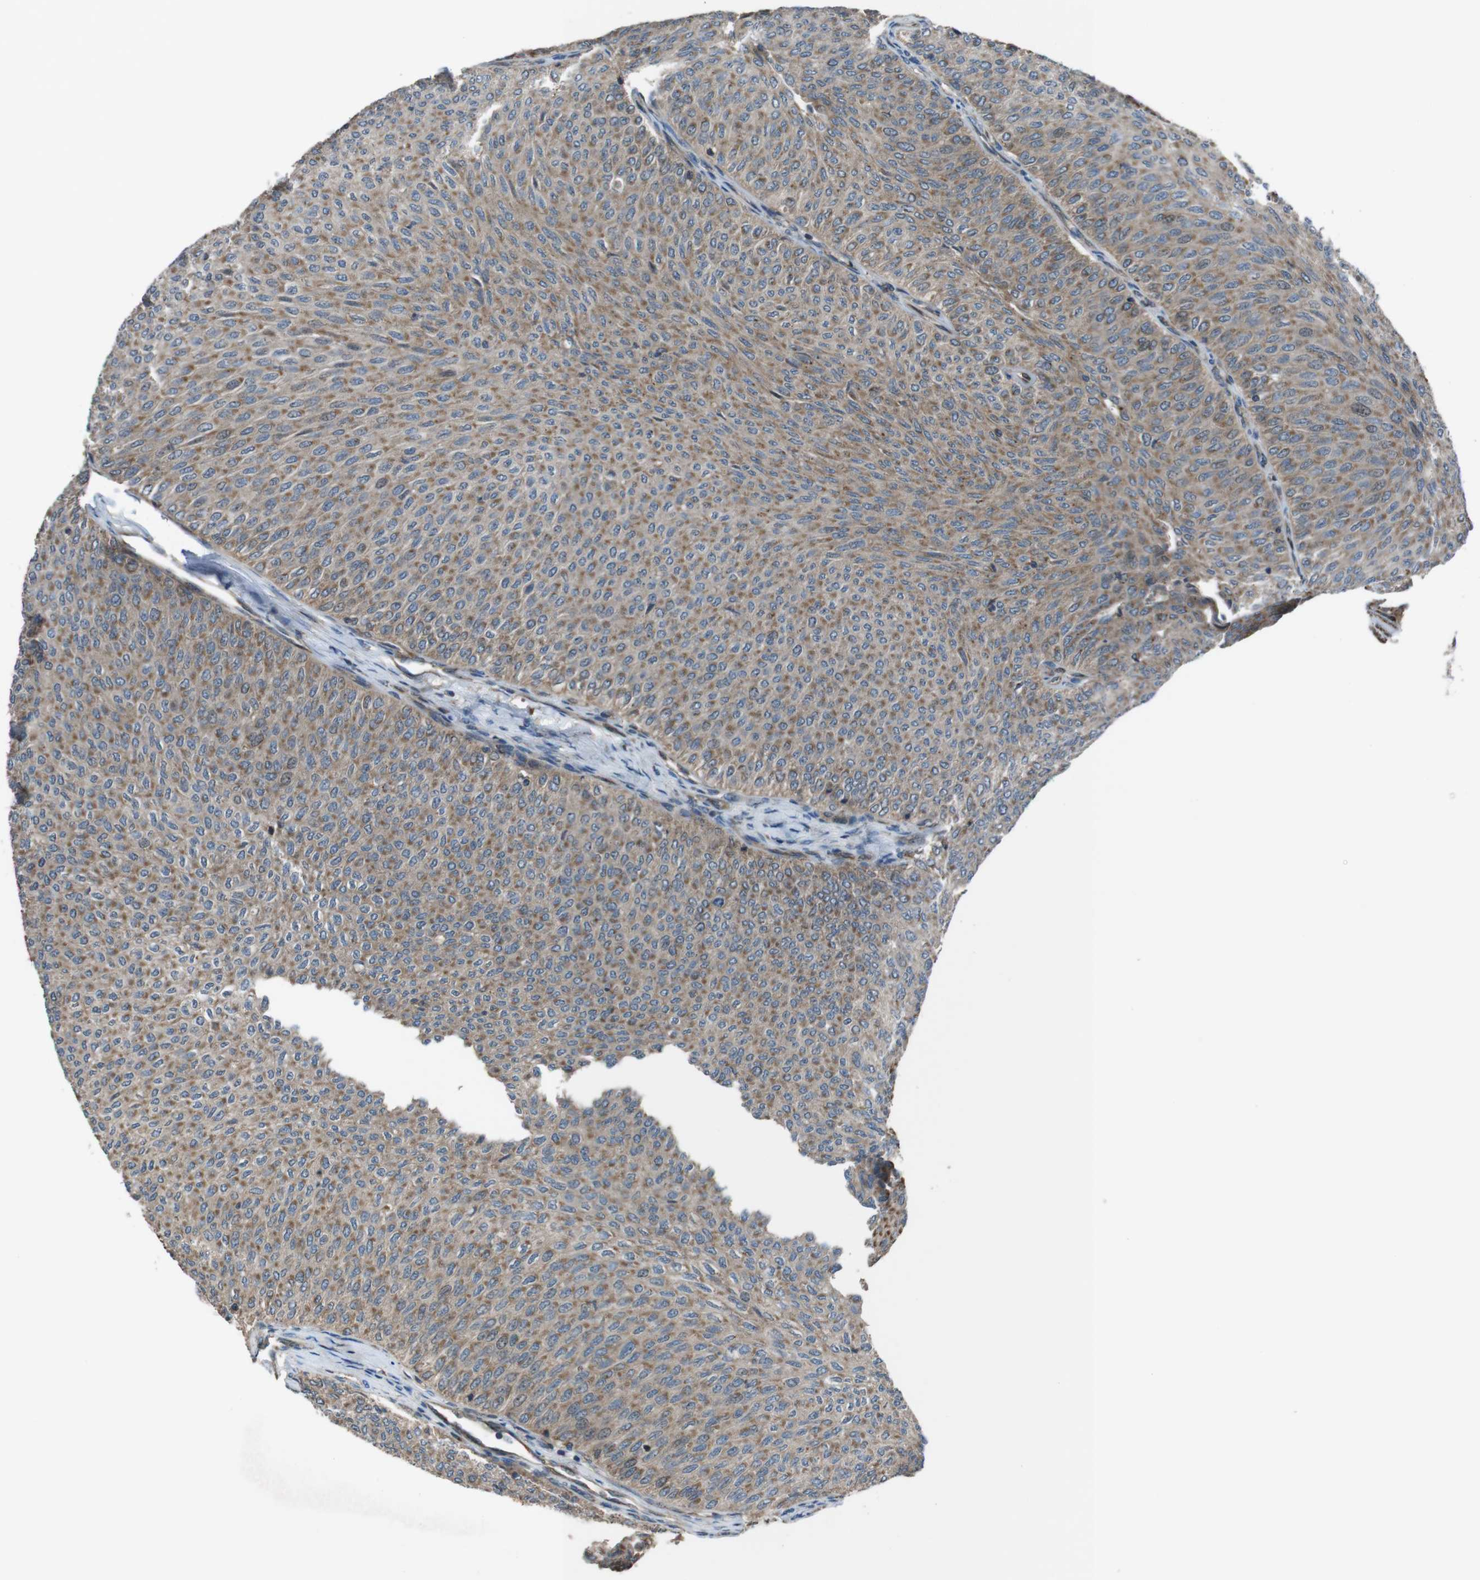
{"staining": {"intensity": "moderate", "quantity": ">75%", "location": "cytoplasmic/membranous"}, "tissue": "urothelial cancer", "cell_type": "Tumor cells", "image_type": "cancer", "snomed": [{"axis": "morphology", "description": "Urothelial carcinoma, Low grade"}, {"axis": "topography", "description": "Urinary bladder"}], "caption": "Moderate cytoplasmic/membranous staining is appreciated in about >75% of tumor cells in urothelial carcinoma (low-grade).", "gene": "GIMAP8", "patient": {"sex": "male", "age": 78}}